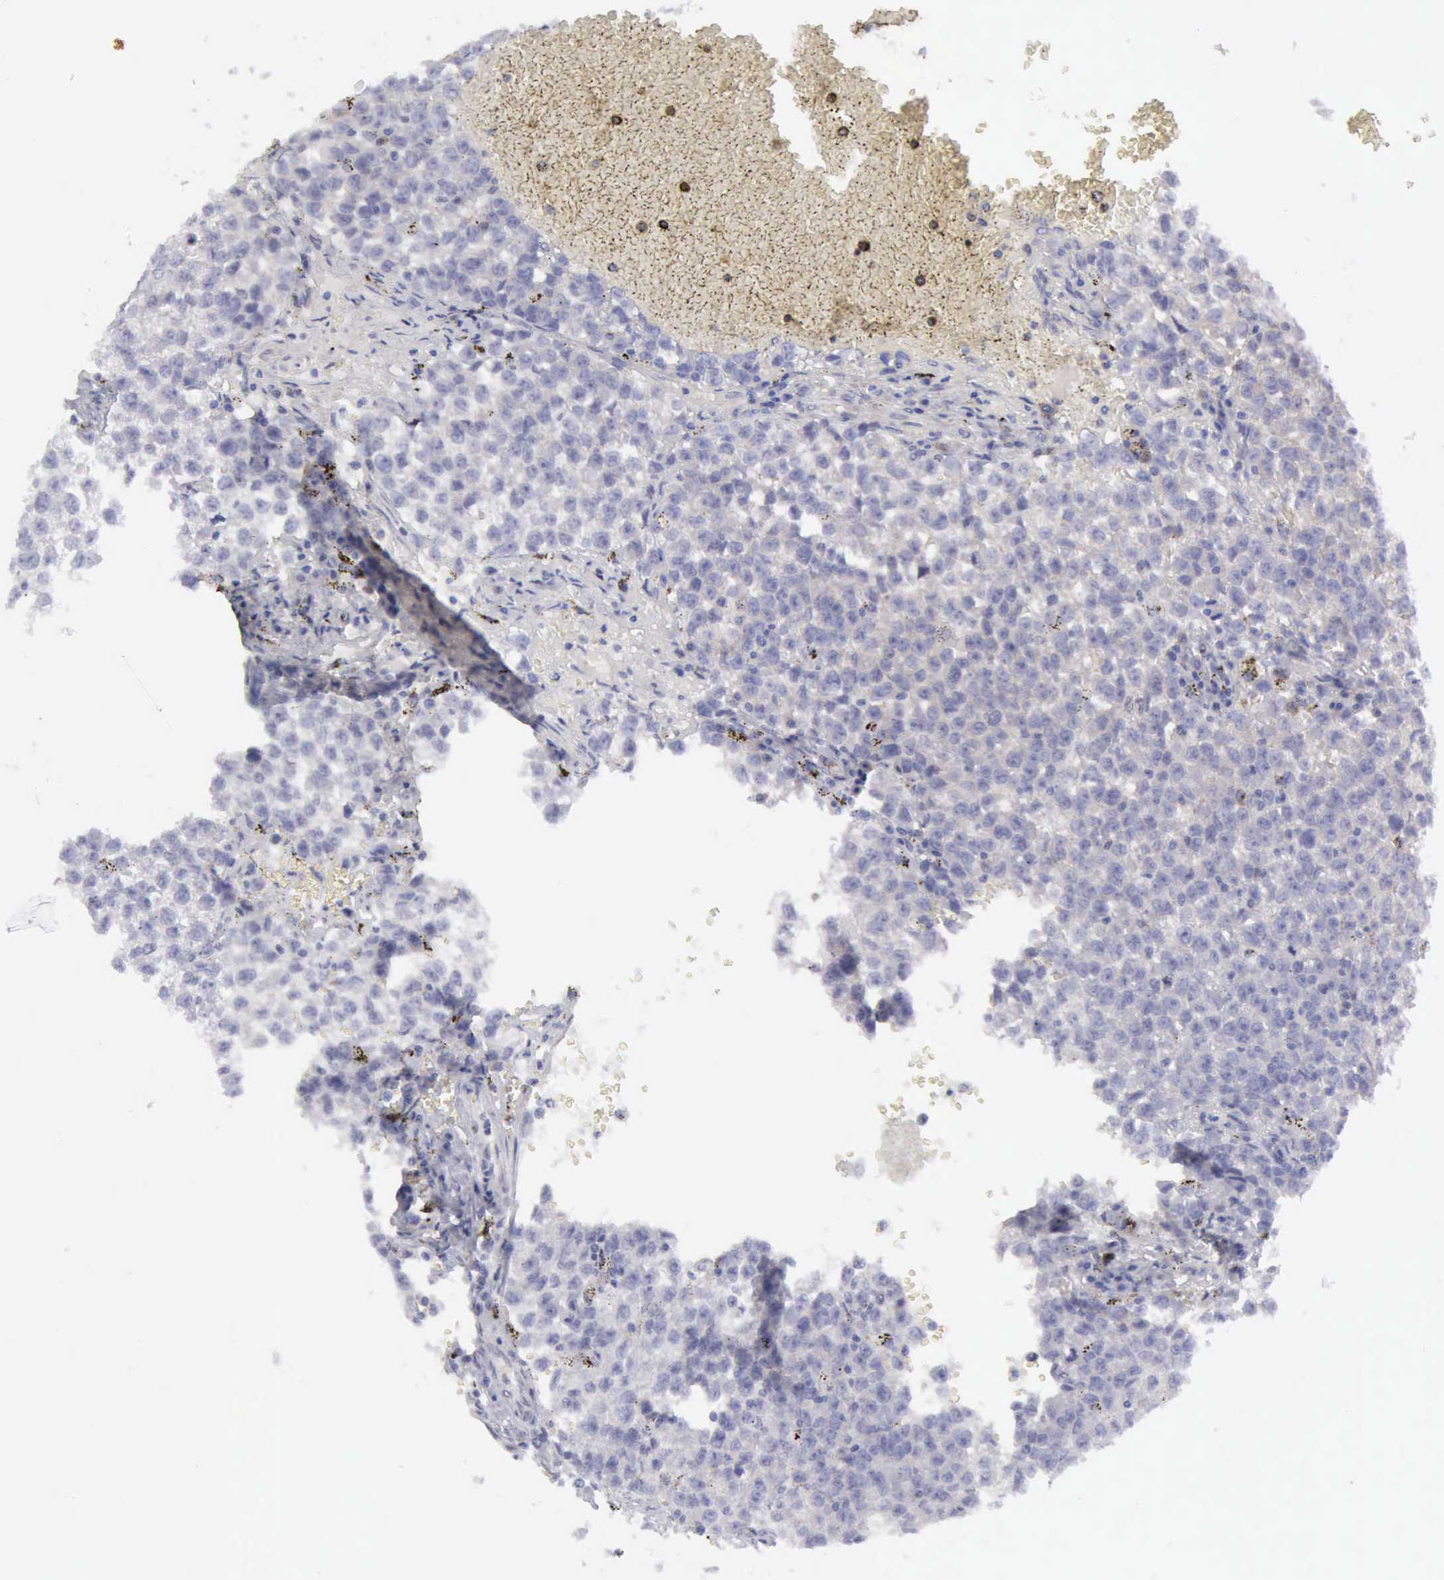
{"staining": {"intensity": "negative", "quantity": "none", "location": "none"}, "tissue": "testis cancer", "cell_type": "Tumor cells", "image_type": "cancer", "snomed": [{"axis": "morphology", "description": "Seminoma, NOS"}, {"axis": "topography", "description": "Testis"}], "caption": "Immunohistochemistry (IHC) micrograph of neoplastic tissue: human testis seminoma stained with DAB exhibits no significant protein expression in tumor cells.", "gene": "TFRC", "patient": {"sex": "male", "age": 35}}